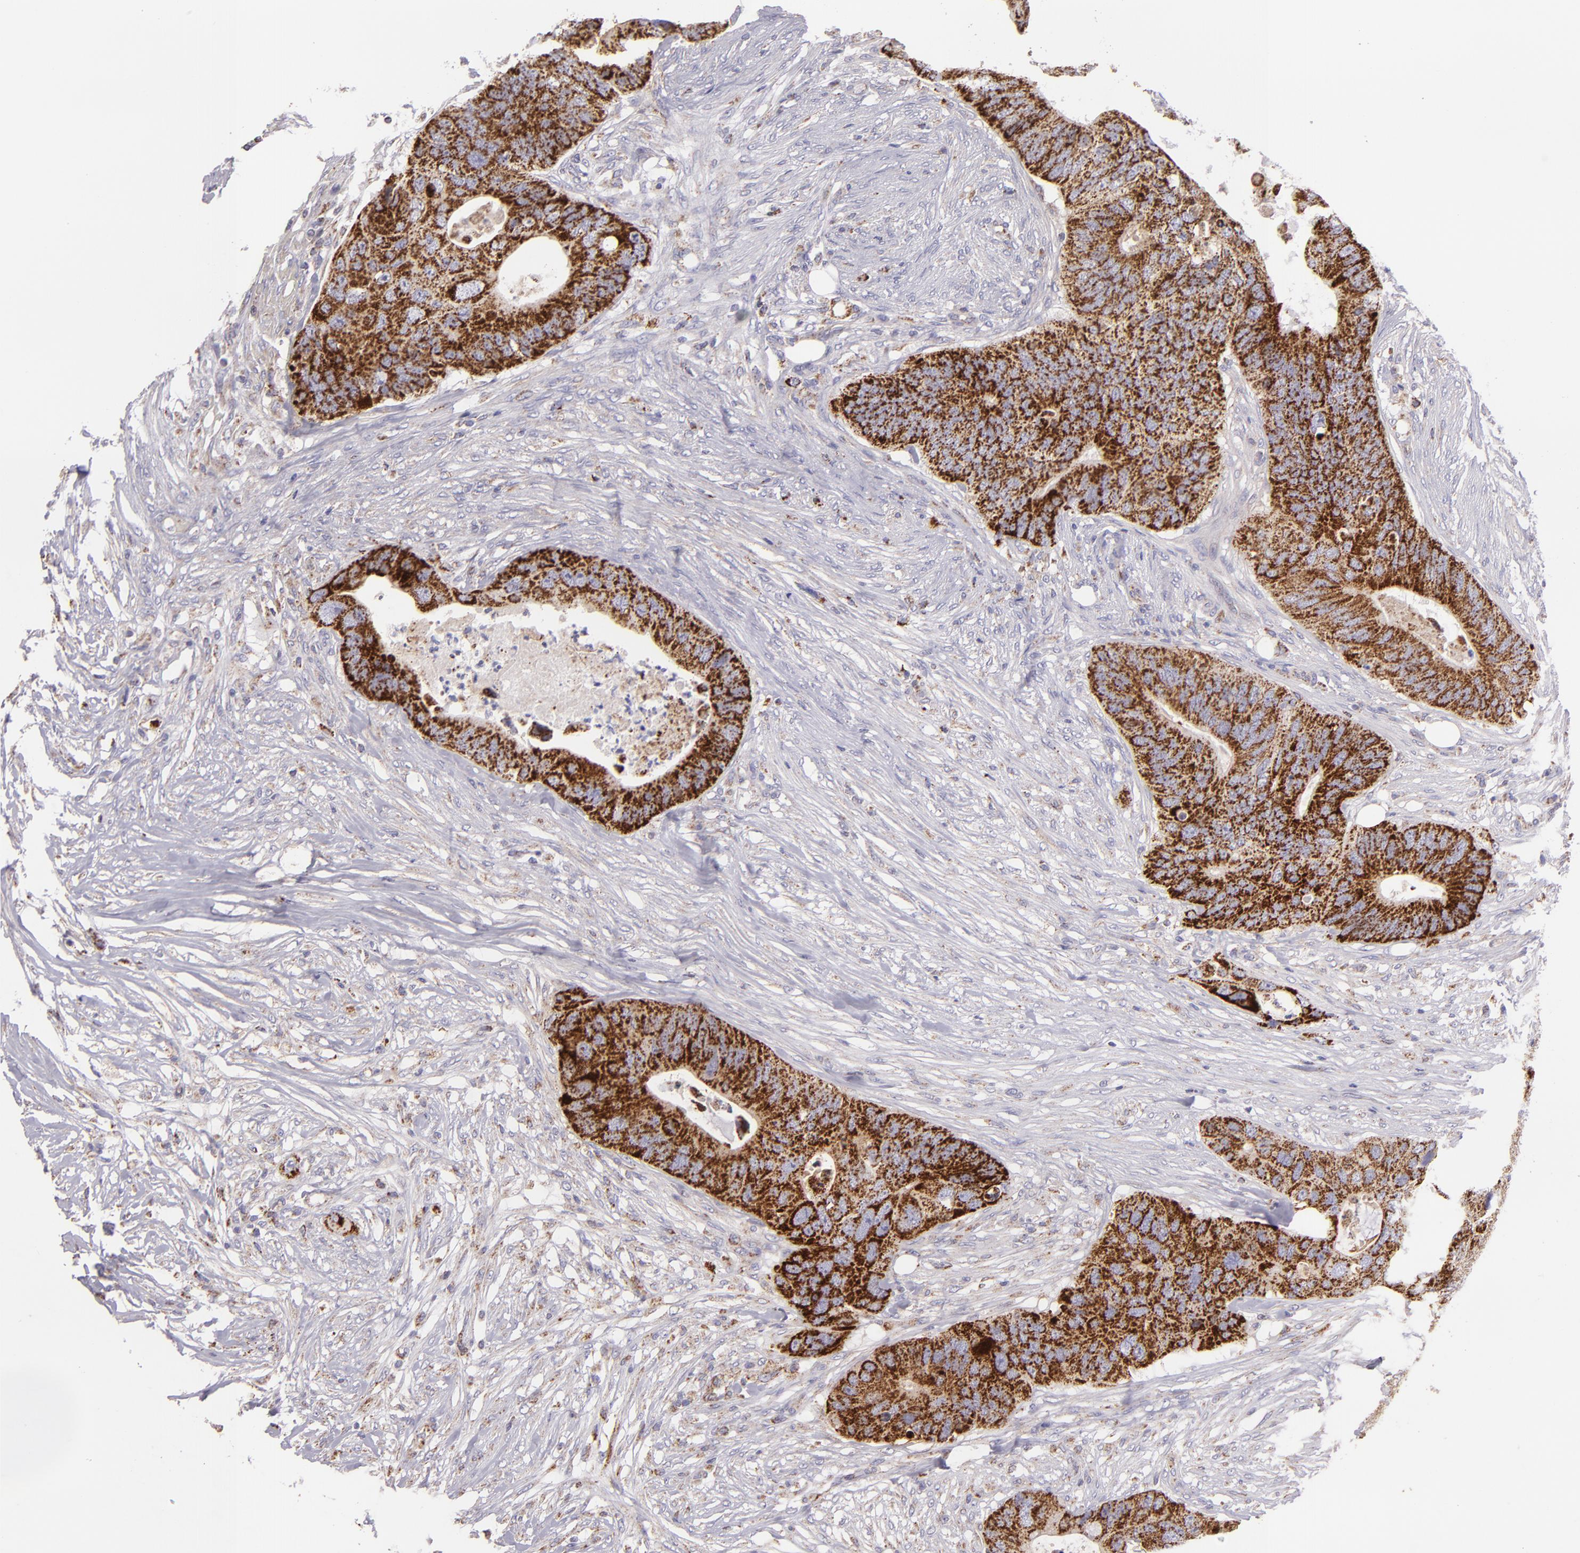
{"staining": {"intensity": "strong", "quantity": ">75%", "location": "cytoplasmic/membranous"}, "tissue": "colorectal cancer", "cell_type": "Tumor cells", "image_type": "cancer", "snomed": [{"axis": "morphology", "description": "Adenocarcinoma, NOS"}, {"axis": "topography", "description": "Colon"}], "caption": "About >75% of tumor cells in adenocarcinoma (colorectal) demonstrate strong cytoplasmic/membranous protein staining as visualized by brown immunohistochemical staining.", "gene": "HSPD1", "patient": {"sex": "male", "age": 71}}